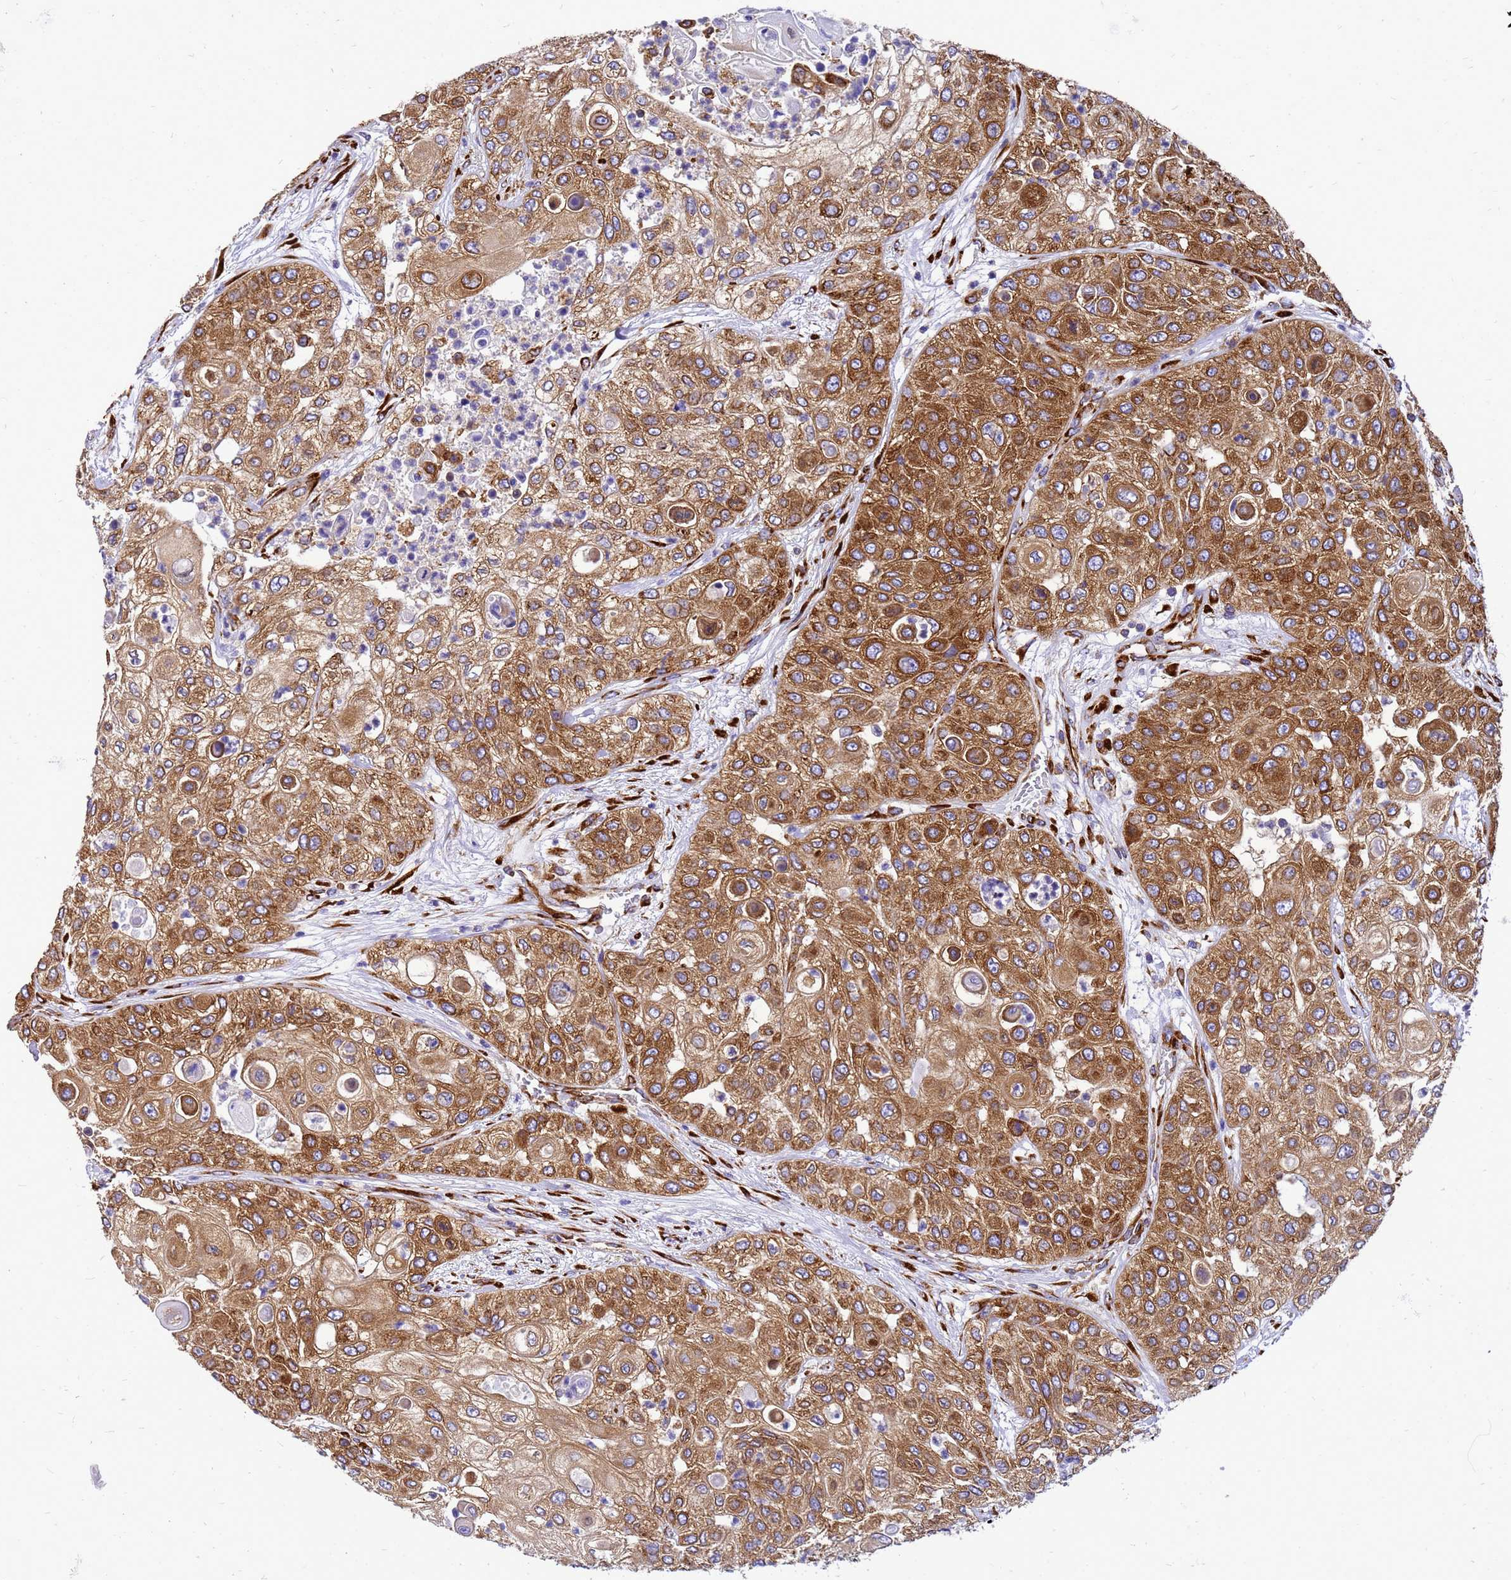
{"staining": {"intensity": "moderate", "quantity": ">75%", "location": "cytoplasmic/membranous"}, "tissue": "urothelial cancer", "cell_type": "Tumor cells", "image_type": "cancer", "snomed": [{"axis": "morphology", "description": "Urothelial carcinoma, High grade"}, {"axis": "topography", "description": "Urinary bladder"}], "caption": "Protein staining of urothelial carcinoma (high-grade) tissue shows moderate cytoplasmic/membranous staining in approximately >75% of tumor cells.", "gene": "EEF1D", "patient": {"sex": "female", "age": 79}}